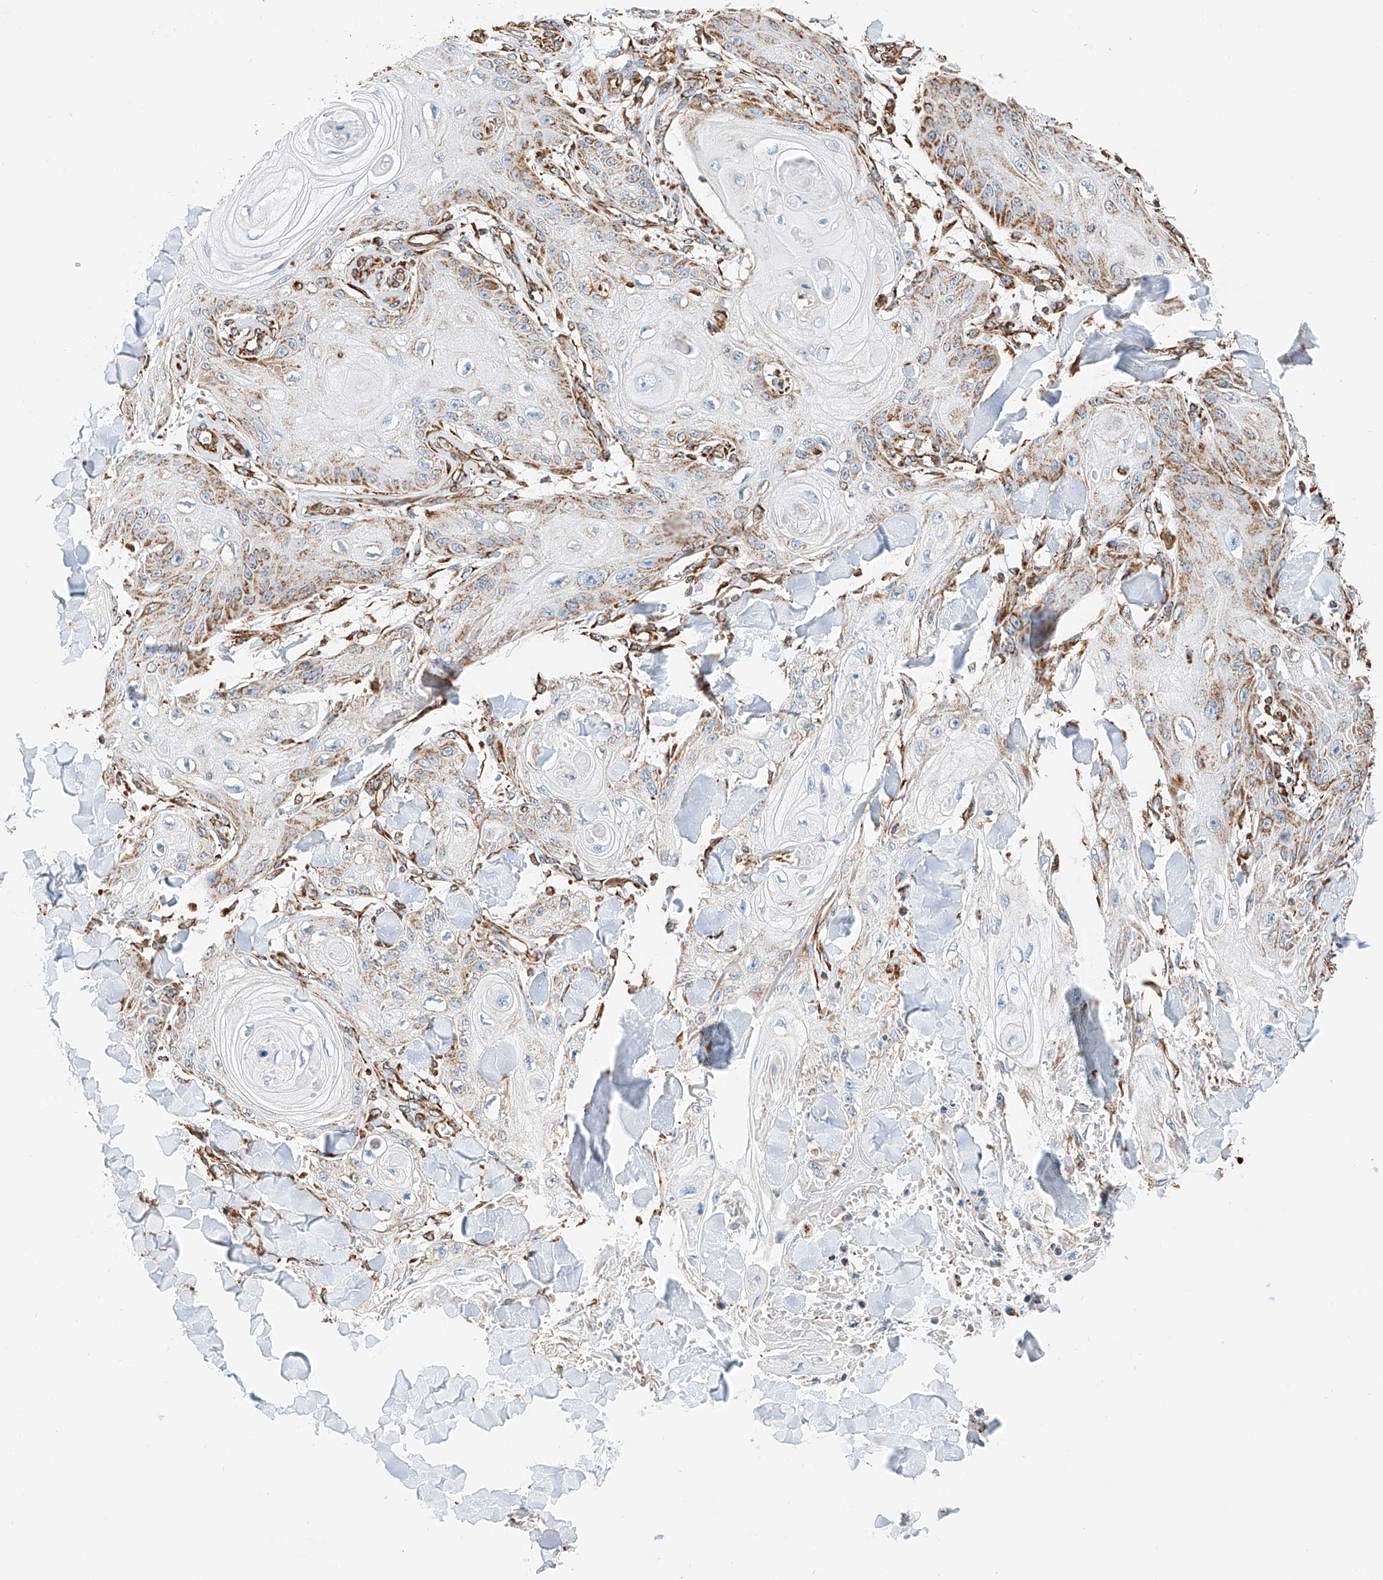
{"staining": {"intensity": "weak", "quantity": ">75%", "location": "cytoplasmic/membranous"}, "tissue": "skin cancer", "cell_type": "Tumor cells", "image_type": "cancer", "snomed": [{"axis": "morphology", "description": "Squamous cell carcinoma, NOS"}, {"axis": "topography", "description": "Skin"}], "caption": "Weak cytoplasmic/membranous positivity for a protein is present in approximately >75% of tumor cells of squamous cell carcinoma (skin) using IHC.", "gene": "NDUFV3", "patient": {"sex": "male", "age": 74}}